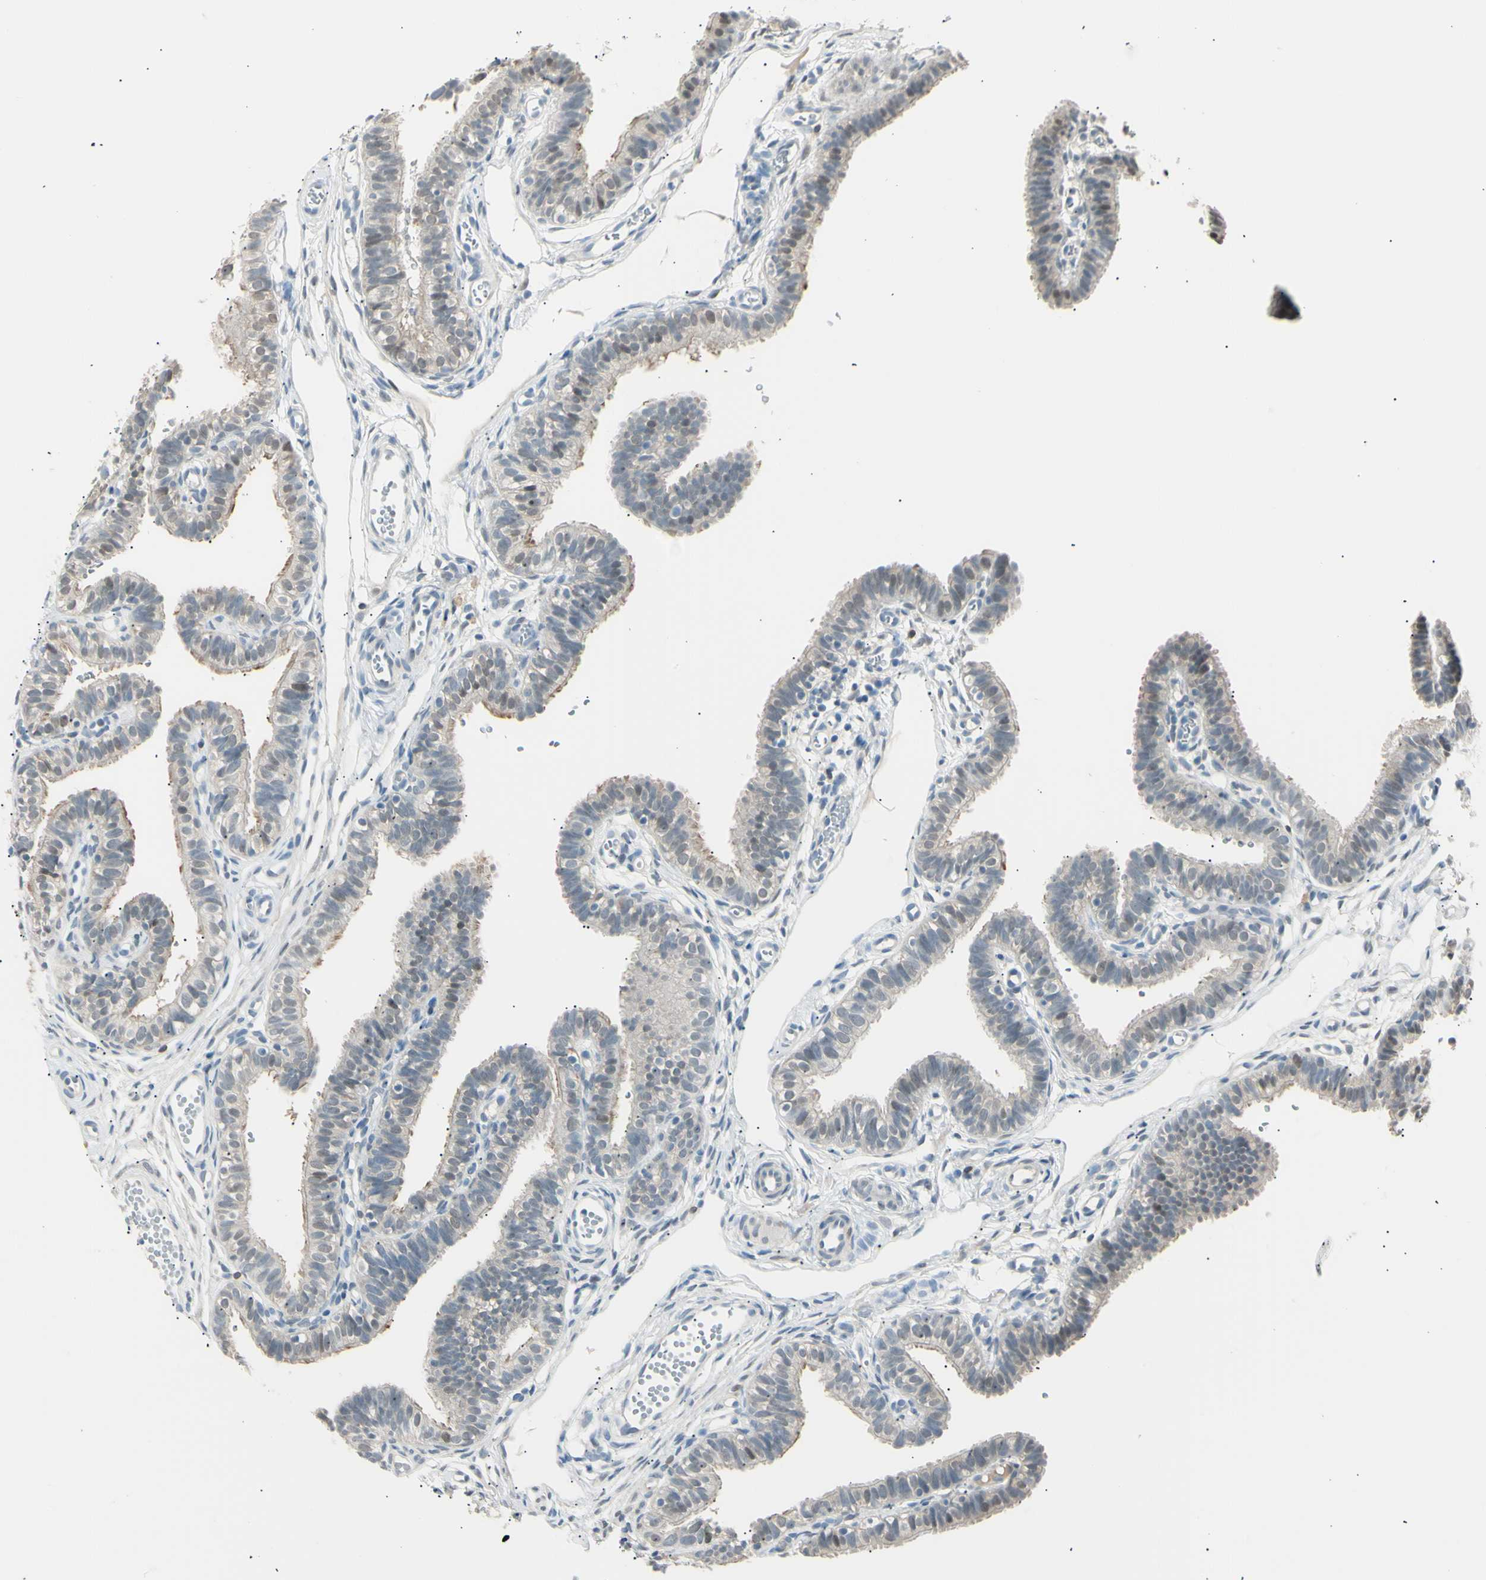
{"staining": {"intensity": "moderate", "quantity": "<25%", "location": "cytoplasmic/membranous"}, "tissue": "fallopian tube", "cell_type": "Glandular cells", "image_type": "normal", "snomed": [{"axis": "morphology", "description": "Normal tissue, NOS"}, {"axis": "topography", "description": "Fallopian tube"}, {"axis": "topography", "description": "Placenta"}], "caption": "Fallopian tube stained for a protein shows moderate cytoplasmic/membranous positivity in glandular cells. The protein of interest is stained brown, and the nuclei are stained in blue (DAB IHC with brightfield microscopy, high magnification).", "gene": "LHPP", "patient": {"sex": "female", "age": 34}}